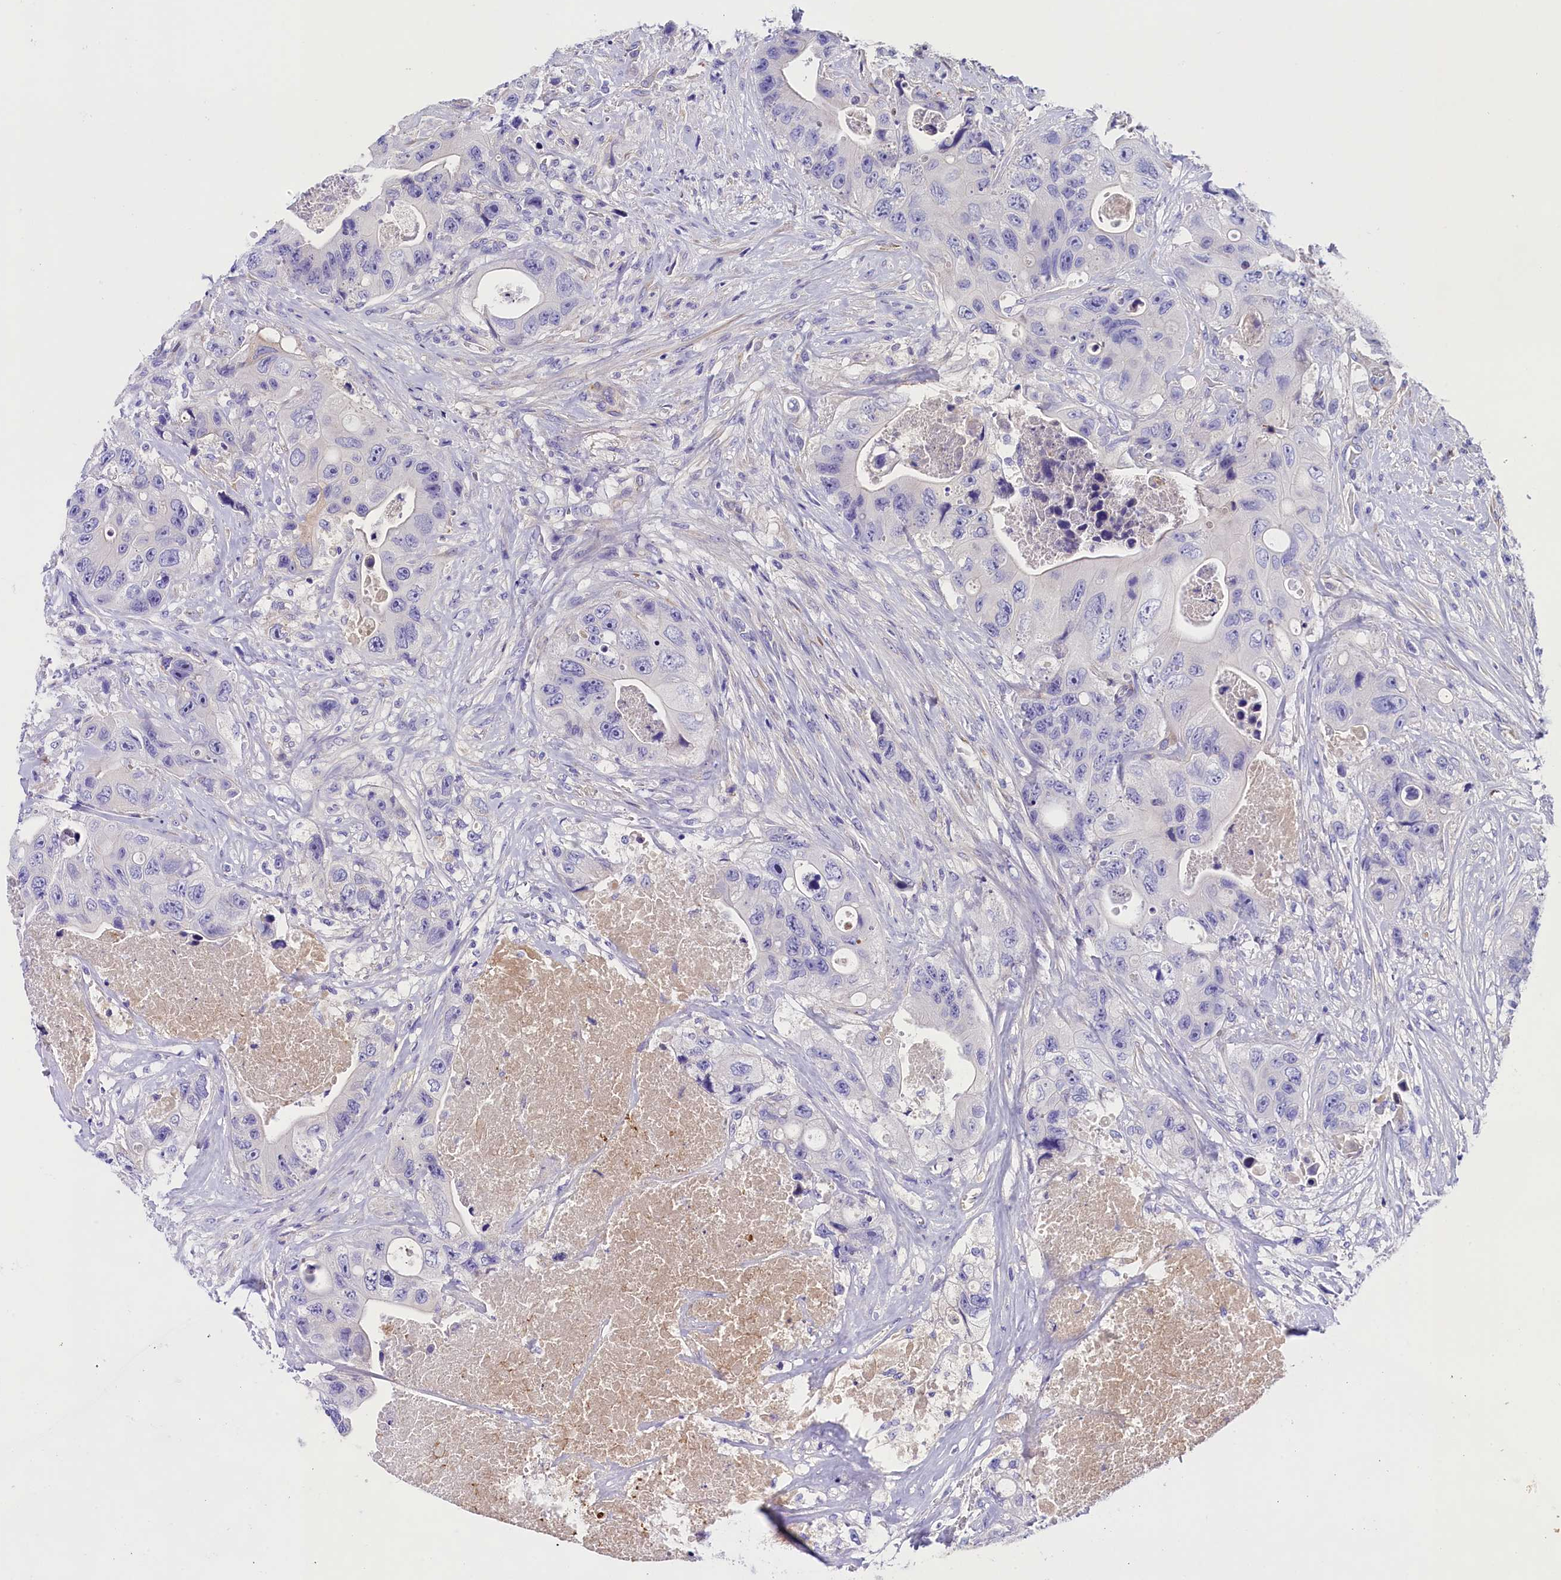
{"staining": {"intensity": "negative", "quantity": "none", "location": "none"}, "tissue": "colorectal cancer", "cell_type": "Tumor cells", "image_type": "cancer", "snomed": [{"axis": "morphology", "description": "Adenocarcinoma, NOS"}, {"axis": "topography", "description": "Colon"}], "caption": "Adenocarcinoma (colorectal) was stained to show a protein in brown. There is no significant expression in tumor cells. The staining was performed using DAB to visualize the protein expression in brown, while the nuclei were stained in blue with hematoxylin (Magnification: 20x).", "gene": "SOD3", "patient": {"sex": "female", "age": 46}}